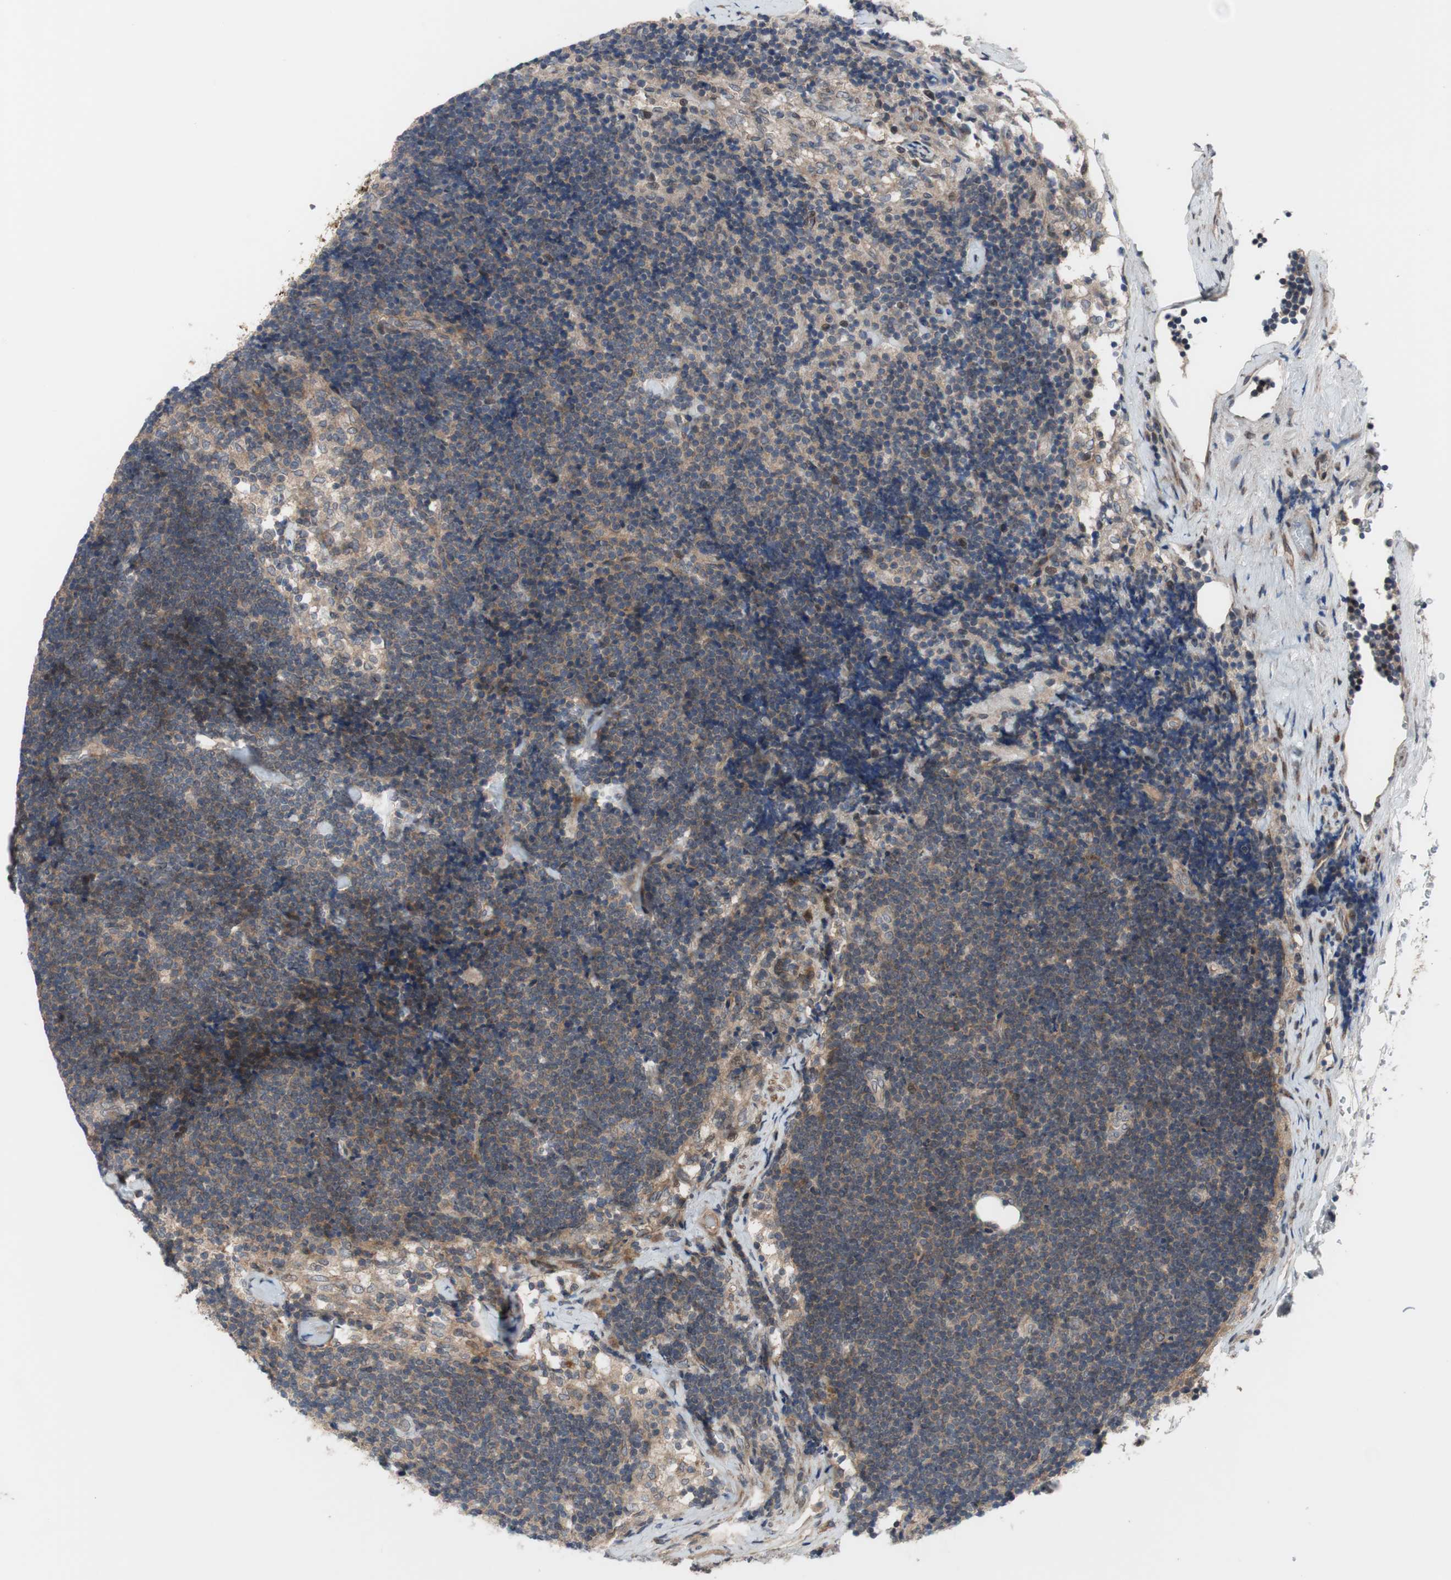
{"staining": {"intensity": "weak", "quantity": "25%-75%", "location": "cytoplasmic/membranous"}, "tissue": "lymph node", "cell_type": "Germinal center cells", "image_type": "normal", "snomed": [{"axis": "morphology", "description": "Normal tissue, NOS"}, {"axis": "topography", "description": "Lymph node"}], "caption": "Germinal center cells exhibit low levels of weak cytoplasmic/membranous staining in about 25%-75% of cells in unremarkable lymph node. Using DAB (brown) and hematoxylin (blue) stains, captured at high magnification using brightfield microscopy.", "gene": "OAZ1", "patient": {"sex": "male", "age": 63}}